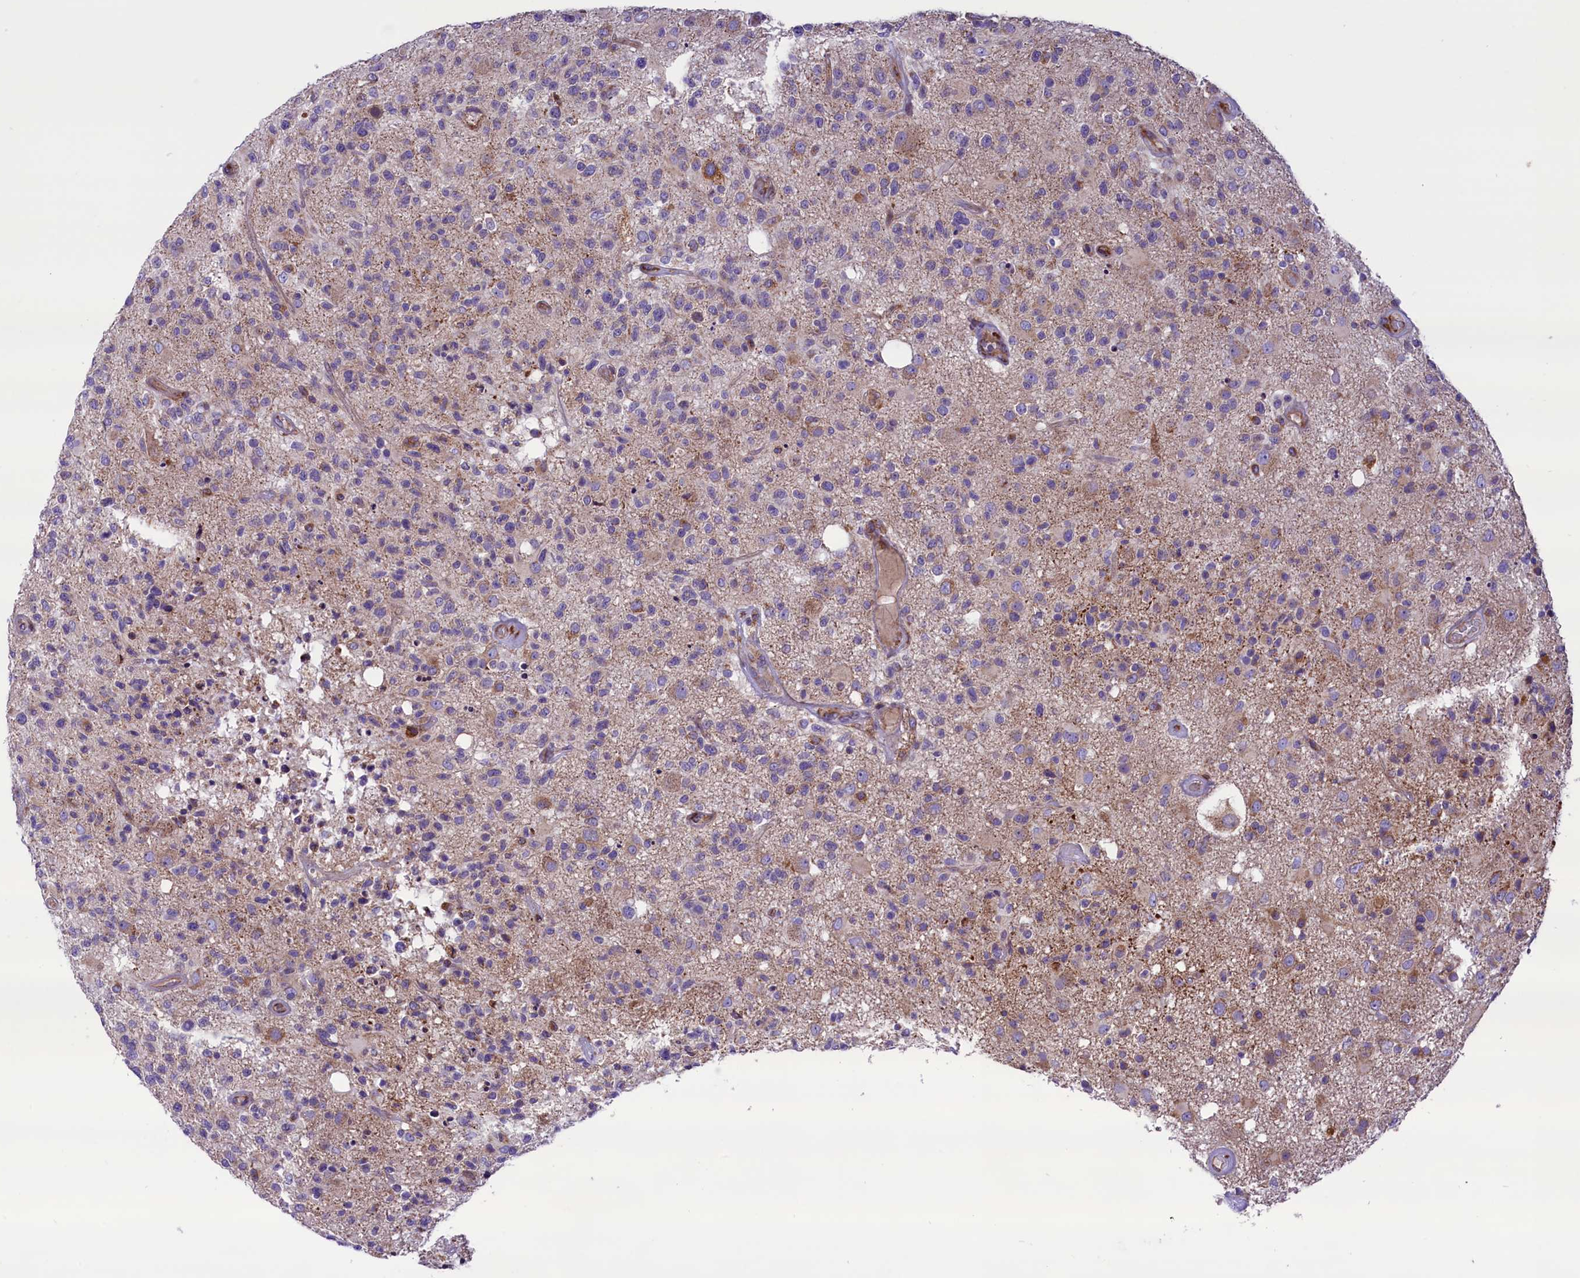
{"staining": {"intensity": "negative", "quantity": "none", "location": "none"}, "tissue": "glioma", "cell_type": "Tumor cells", "image_type": "cancer", "snomed": [{"axis": "morphology", "description": "Glioma, malignant, High grade"}, {"axis": "morphology", "description": "Glioblastoma, NOS"}, {"axis": "topography", "description": "Brain"}], "caption": "The immunohistochemistry (IHC) image has no significant staining in tumor cells of glioma tissue.", "gene": "PTPRU", "patient": {"sex": "male", "age": 60}}